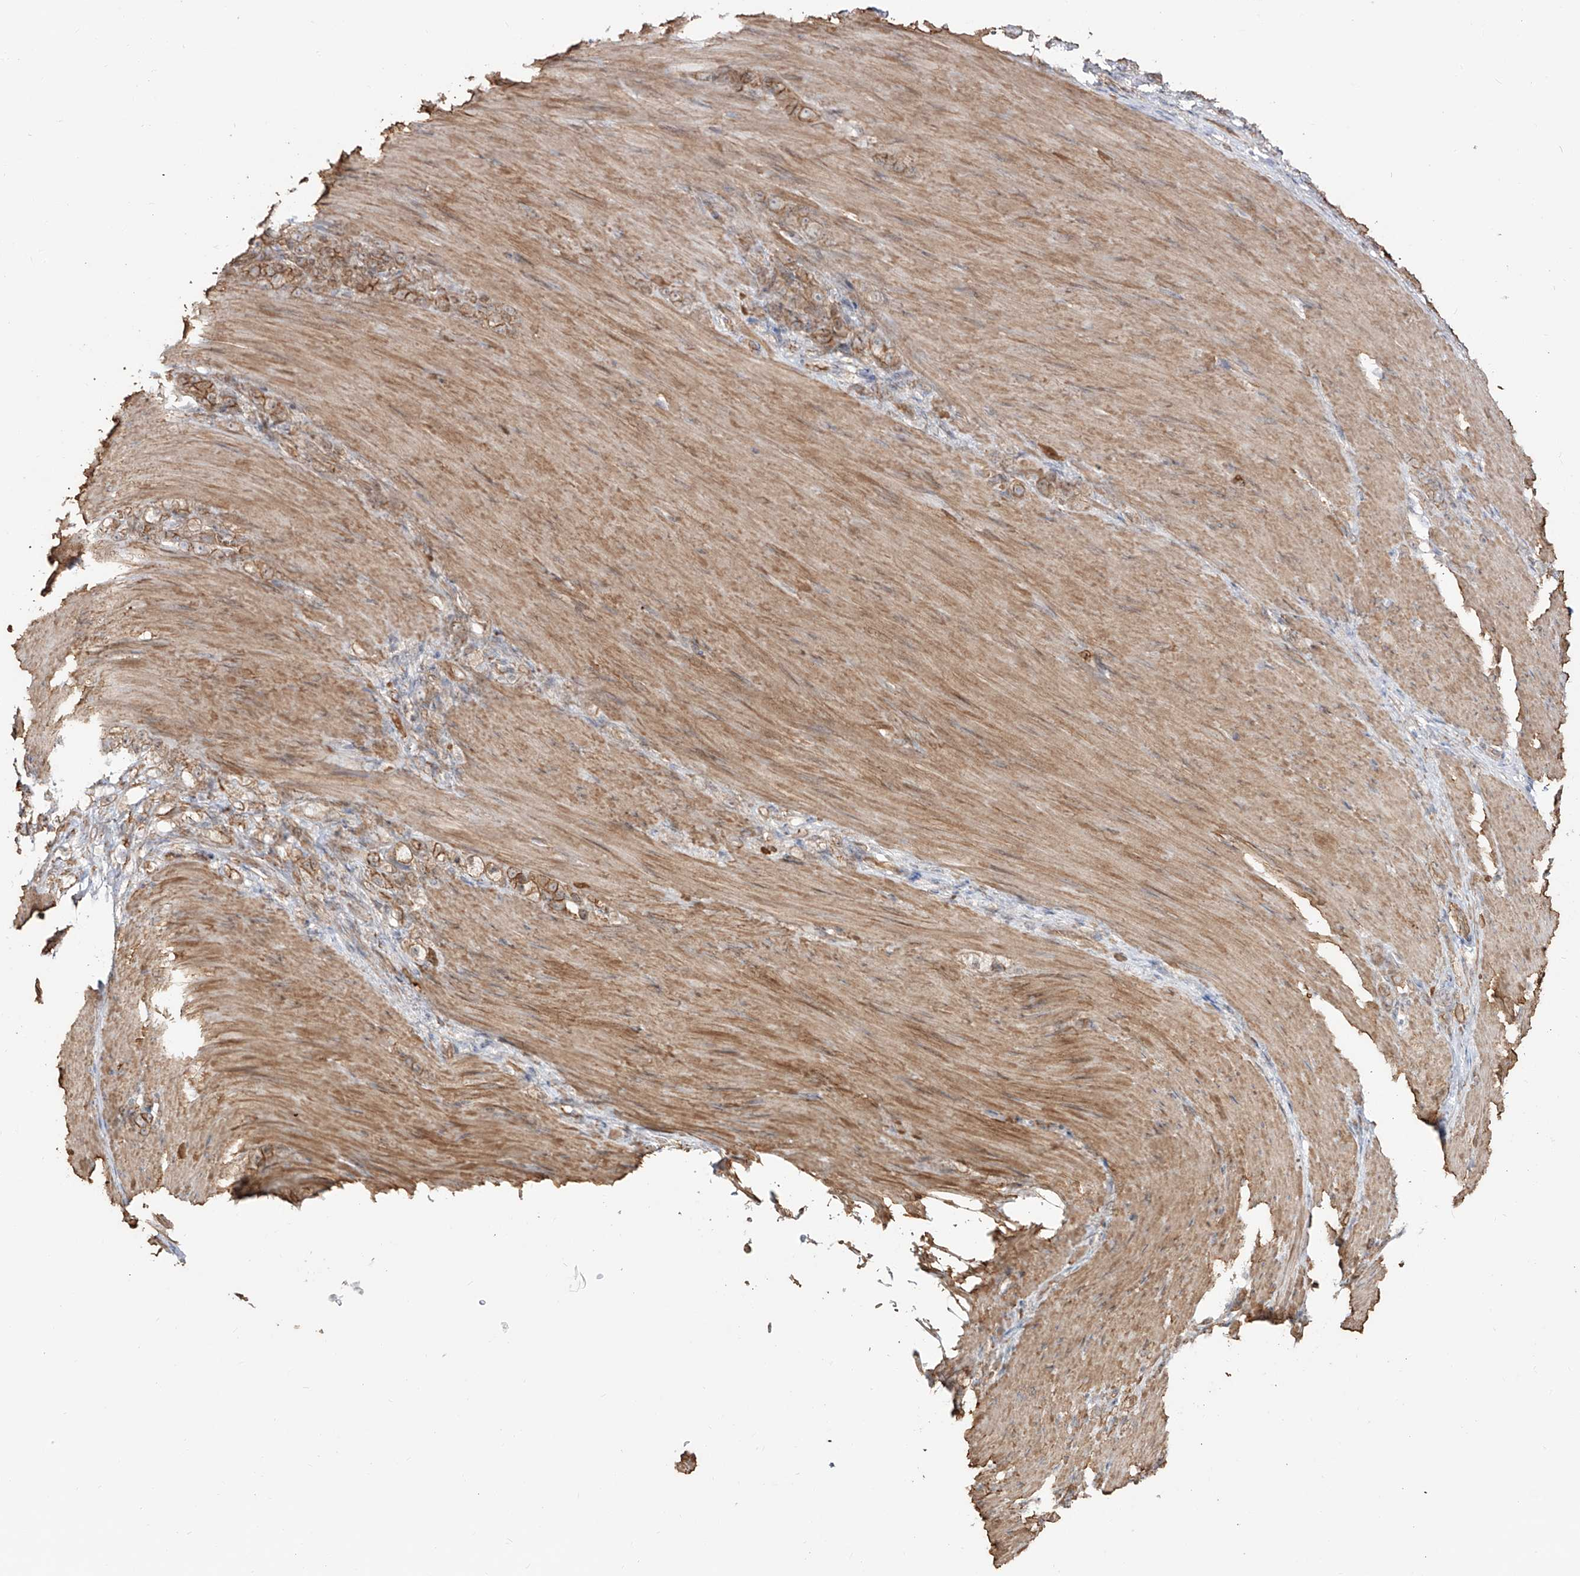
{"staining": {"intensity": "moderate", "quantity": ">75%", "location": "cytoplasmic/membranous"}, "tissue": "stomach cancer", "cell_type": "Tumor cells", "image_type": "cancer", "snomed": [{"axis": "morphology", "description": "Normal tissue, NOS"}, {"axis": "morphology", "description": "Adenocarcinoma, NOS"}, {"axis": "topography", "description": "Stomach"}], "caption": "Adenocarcinoma (stomach) stained for a protein exhibits moderate cytoplasmic/membranous positivity in tumor cells.", "gene": "ZNF180", "patient": {"sex": "male", "age": 82}}